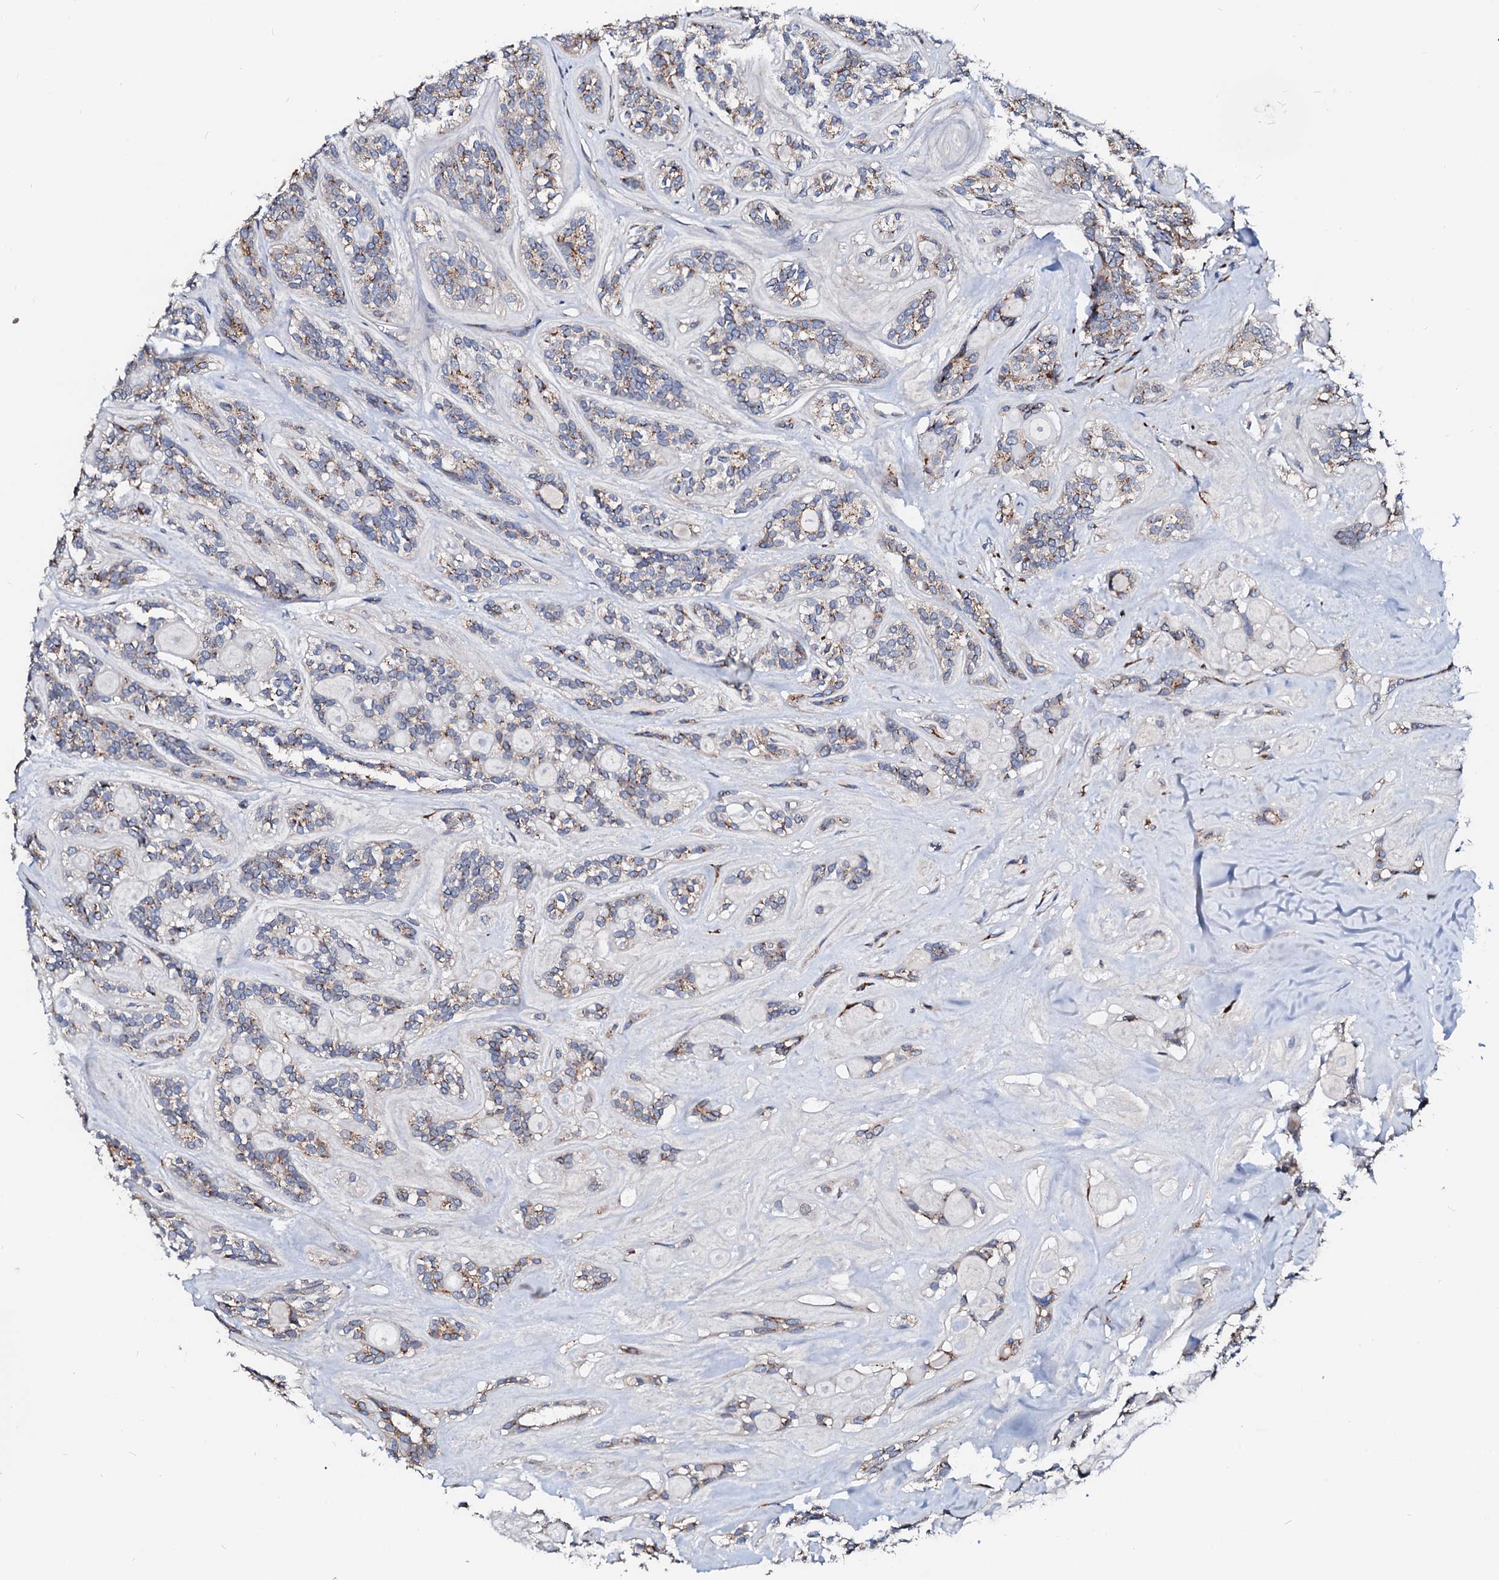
{"staining": {"intensity": "moderate", "quantity": "25%-75%", "location": "cytoplasmic/membranous"}, "tissue": "head and neck cancer", "cell_type": "Tumor cells", "image_type": "cancer", "snomed": [{"axis": "morphology", "description": "Adenocarcinoma, NOS"}, {"axis": "topography", "description": "Head-Neck"}], "caption": "About 25%-75% of tumor cells in human head and neck cancer display moderate cytoplasmic/membranous protein positivity as visualized by brown immunohistochemical staining.", "gene": "LMAN1", "patient": {"sex": "male", "age": 66}}